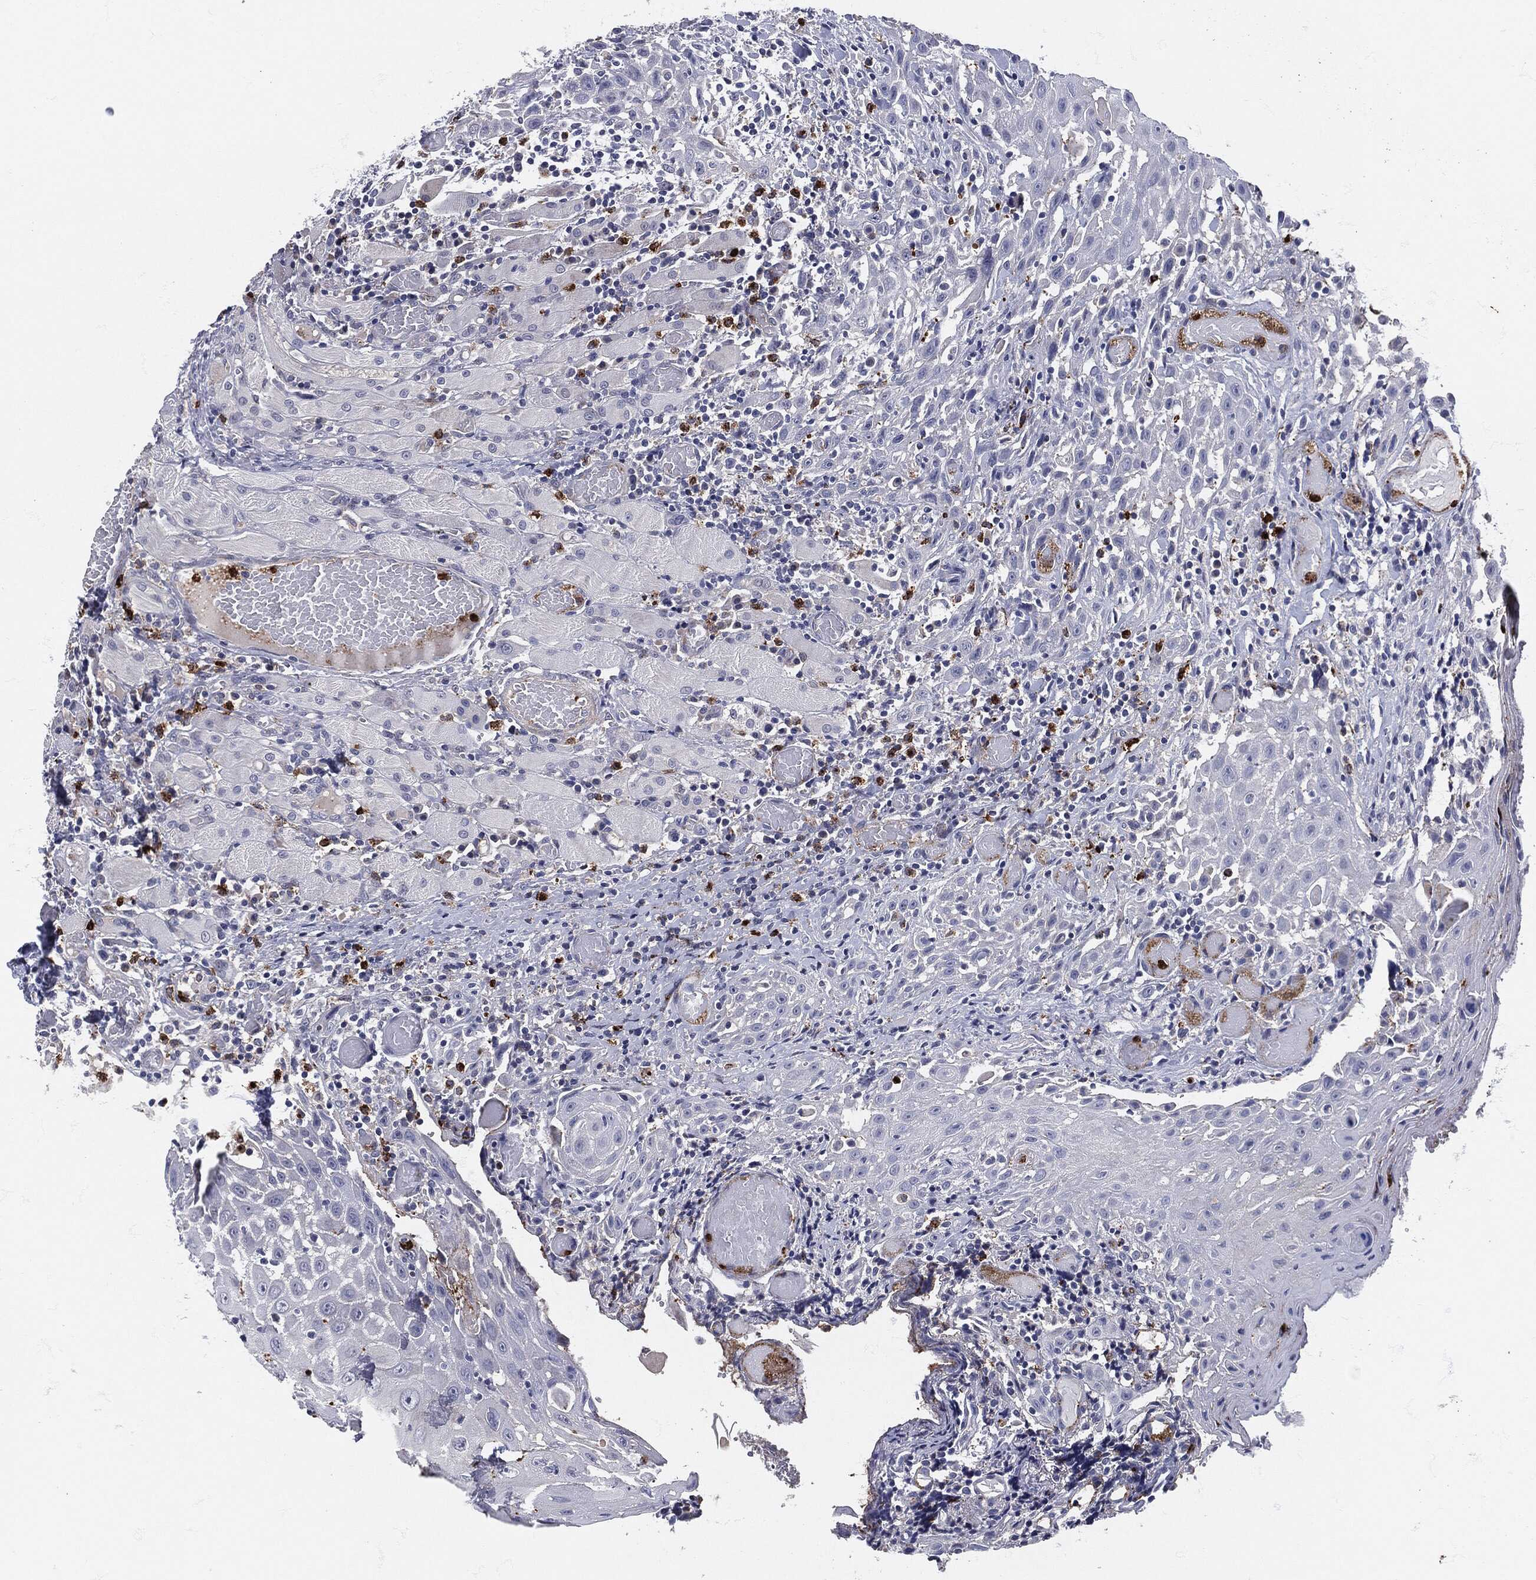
{"staining": {"intensity": "negative", "quantity": "none", "location": "none"}, "tissue": "head and neck cancer", "cell_type": "Tumor cells", "image_type": "cancer", "snomed": [{"axis": "morphology", "description": "Normal tissue, NOS"}, {"axis": "morphology", "description": "Squamous cell carcinoma, NOS"}, {"axis": "topography", "description": "Oral tissue"}, {"axis": "topography", "description": "Head-Neck"}], "caption": "Histopathology image shows no significant protein expression in tumor cells of head and neck cancer.", "gene": "MPO", "patient": {"sex": "male", "age": 71}}